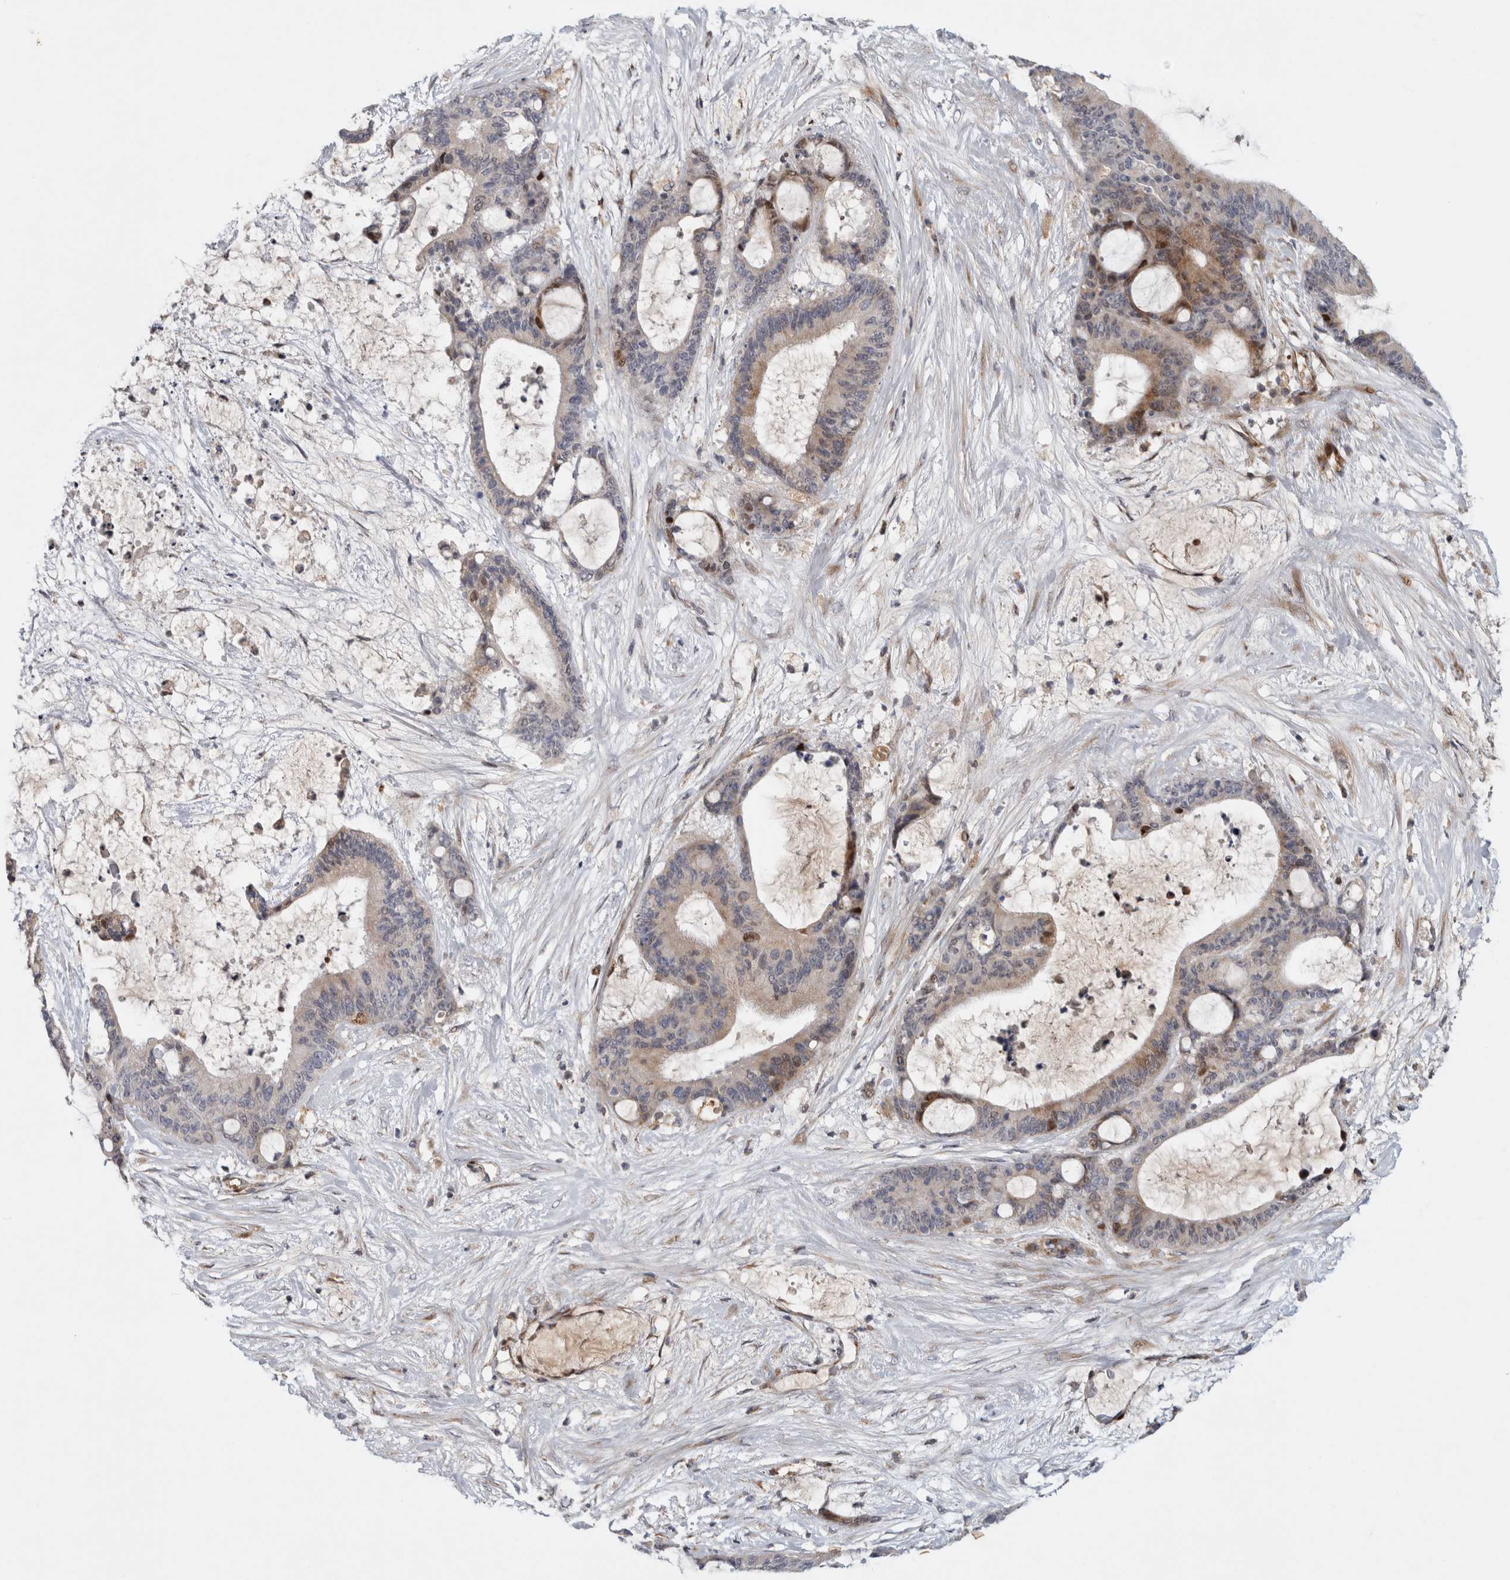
{"staining": {"intensity": "moderate", "quantity": "<25%", "location": "cytoplasmic/membranous,nuclear"}, "tissue": "liver cancer", "cell_type": "Tumor cells", "image_type": "cancer", "snomed": [{"axis": "morphology", "description": "Cholangiocarcinoma"}, {"axis": "topography", "description": "Liver"}], "caption": "Brown immunohistochemical staining in human liver cancer (cholangiocarcinoma) displays moderate cytoplasmic/membranous and nuclear expression in approximately <25% of tumor cells.", "gene": "RBM48", "patient": {"sex": "female", "age": 73}}